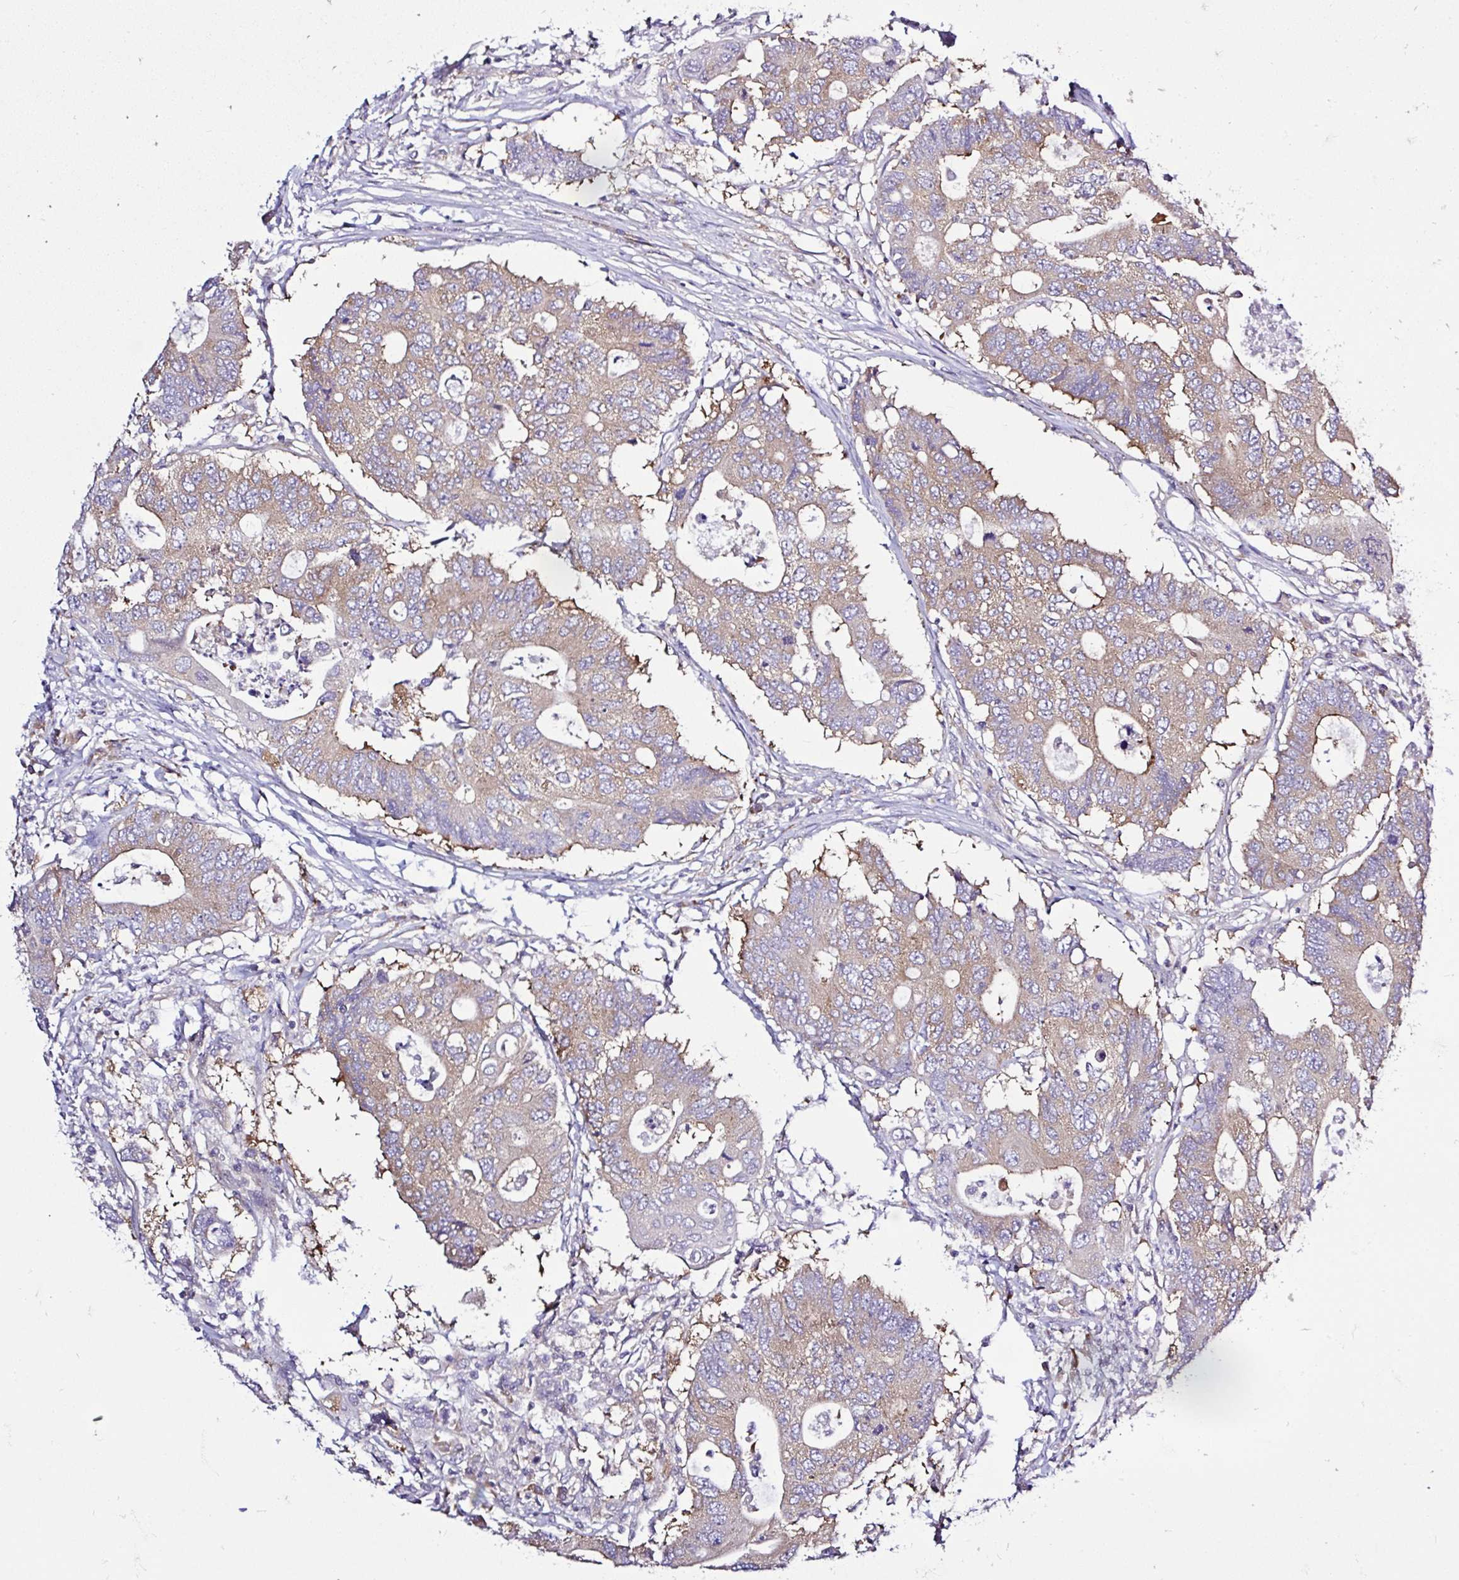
{"staining": {"intensity": "weak", "quantity": "25%-75%", "location": "cytoplasmic/membranous"}, "tissue": "colorectal cancer", "cell_type": "Tumor cells", "image_type": "cancer", "snomed": [{"axis": "morphology", "description": "Adenocarcinoma, NOS"}, {"axis": "topography", "description": "Colon"}], "caption": "Protein expression analysis of colorectal adenocarcinoma displays weak cytoplasmic/membranous staining in approximately 25%-75% of tumor cells.", "gene": "LARS1", "patient": {"sex": "male", "age": 71}}